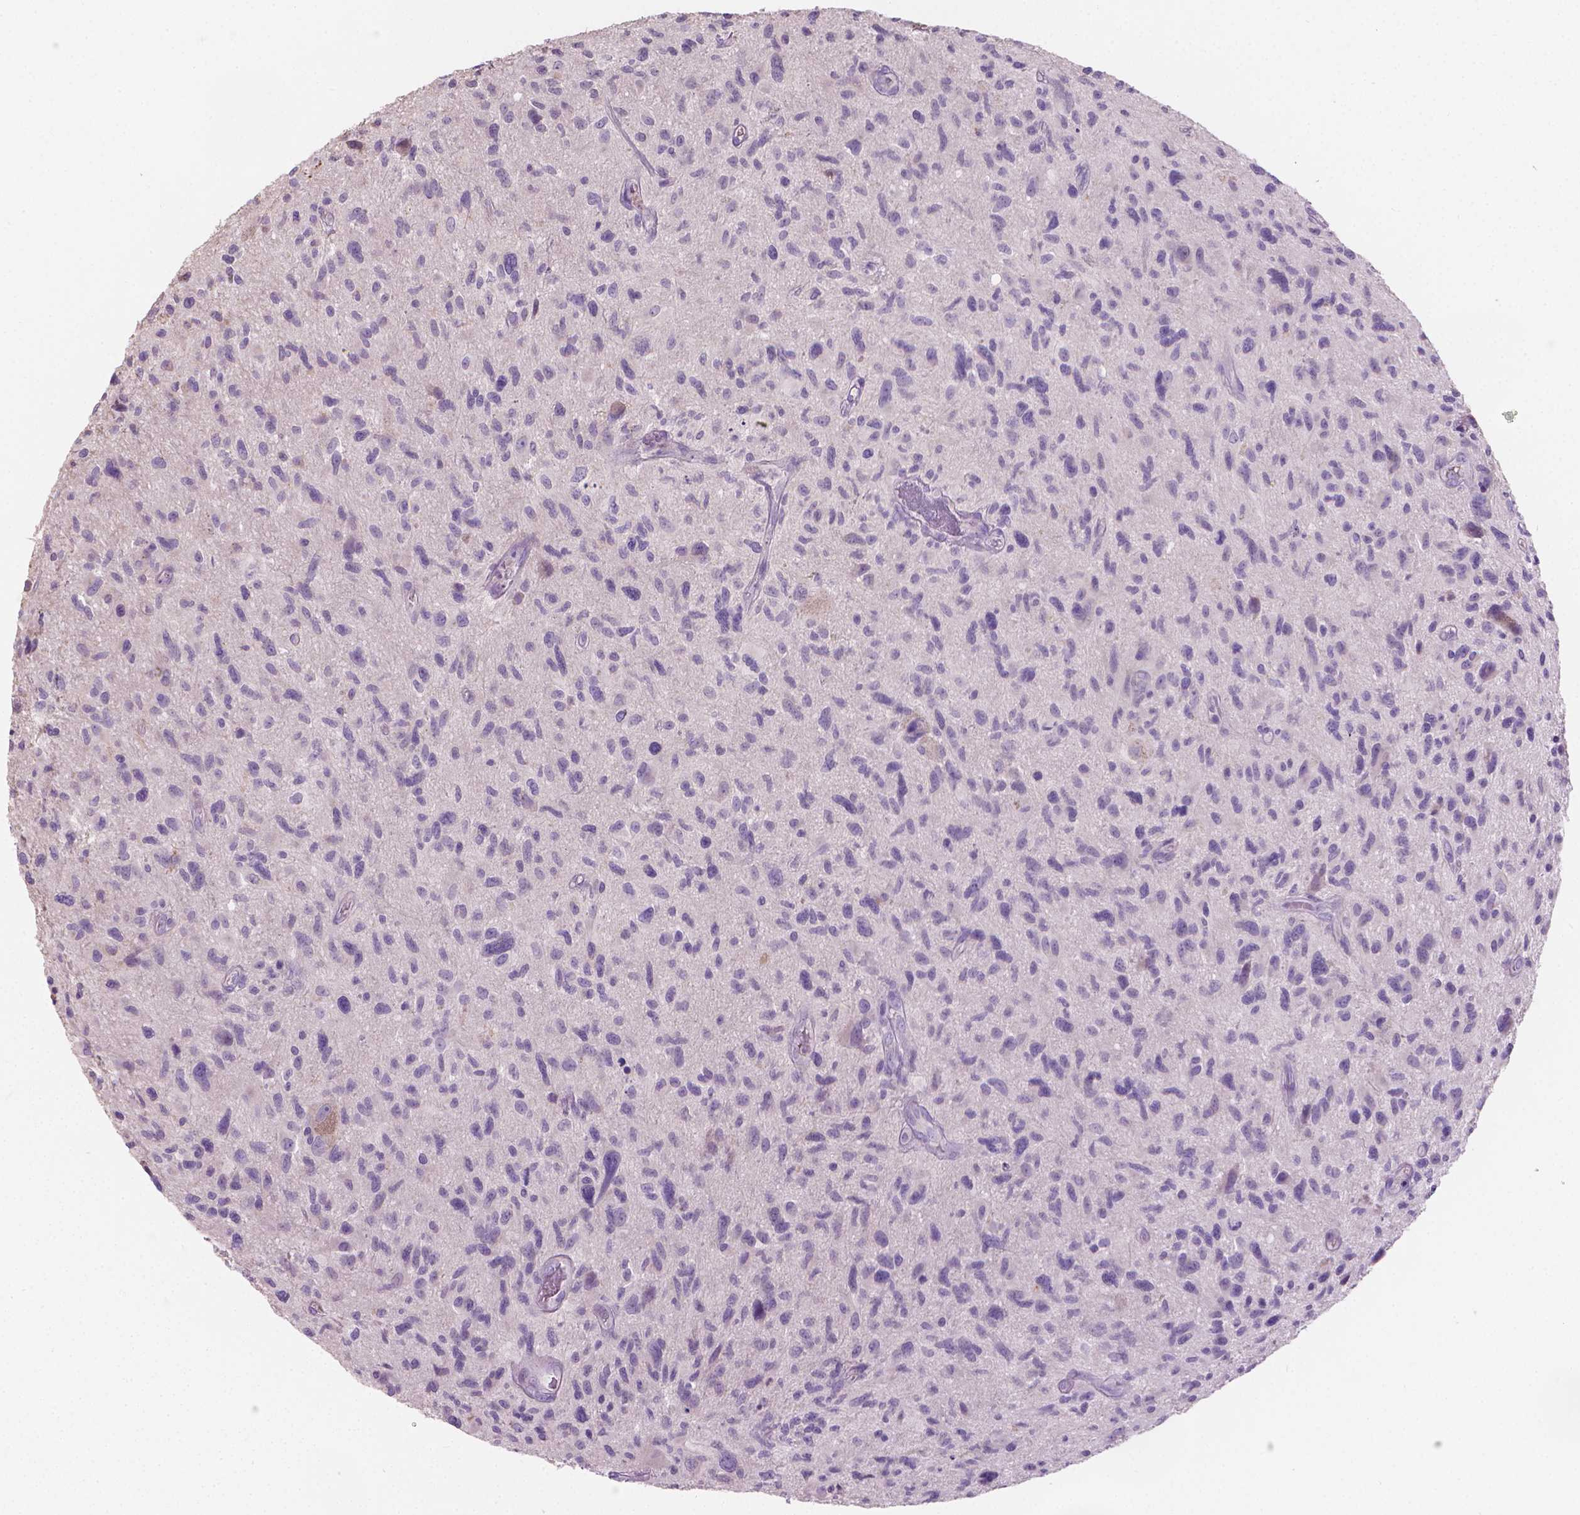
{"staining": {"intensity": "negative", "quantity": "none", "location": "none"}, "tissue": "glioma", "cell_type": "Tumor cells", "image_type": "cancer", "snomed": [{"axis": "morphology", "description": "Glioma, malignant, NOS"}, {"axis": "morphology", "description": "Glioma, malignant, High grade"}, {"axis": "topography", "description": "Brain"}], "caption": "DAB immunohistochemical staining of human malignant glioma (high-grade) demonstrates no significant staining in tumor cells. (Stains: DAB (3,3'-diaminobenzidine) IHC with hematoxylin counter stain, Microscopy: brightfield microscopy at high magnification).", "gene": "CABCOCO1", "patient": {"sex": "female", "age": 71}}